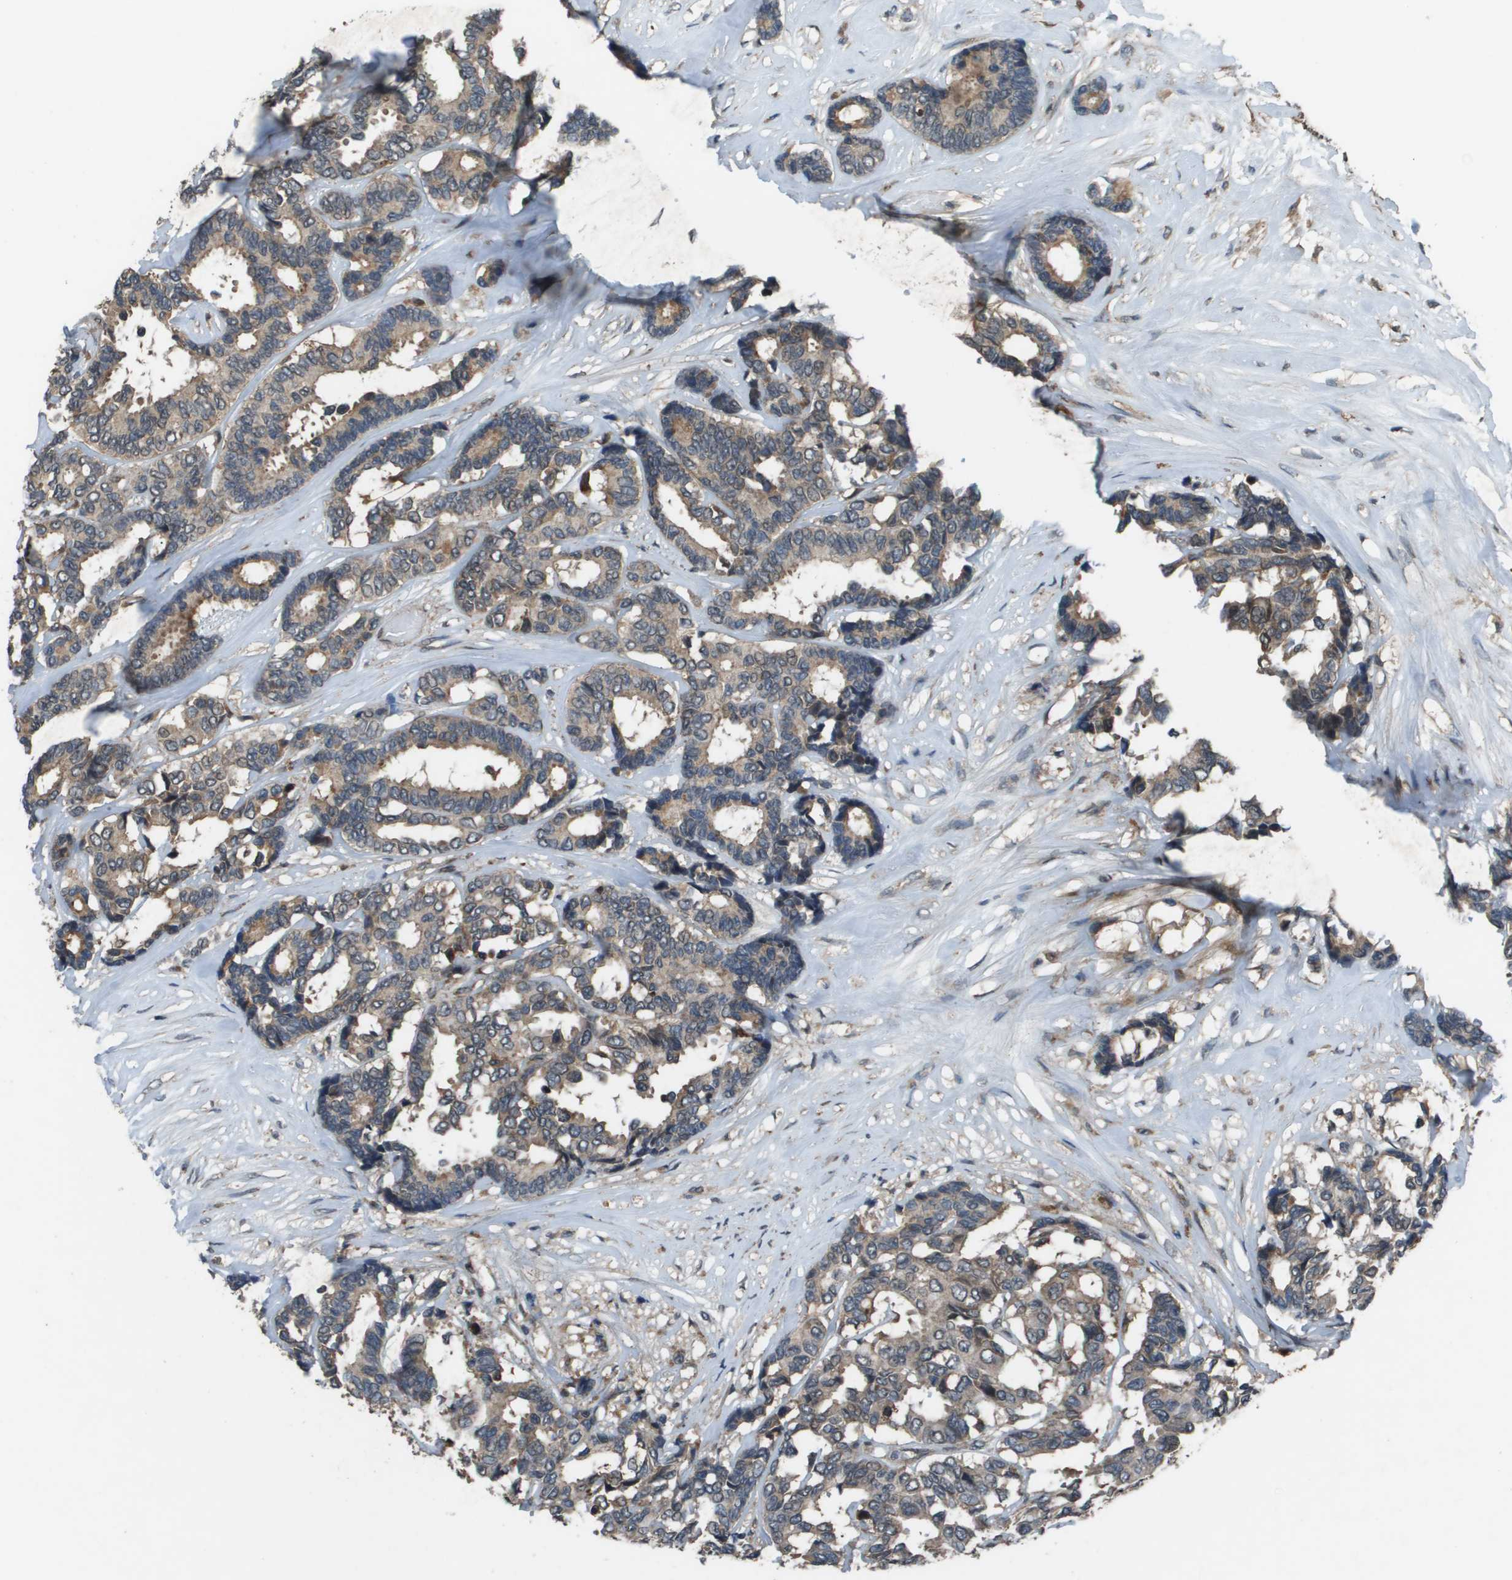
{"staining": {"intensity": "weak", "quantity": ">75%", "location": "cytoplasmic/membranous"}, "tissue": "breast cancer", "cell_type": "Tumor cells", "image_type": "cancer", "snomed": [{"axis": "morphology", "description": "Duct carcinoma"}, {"axis": "topography", "description": "Breast"}], "caption": "Infiltrating ductal carcinoma (breast) stained with IHC displays weak cytoplasmic/membranous expression in approximately >75% of tumor cells. The protein is shown in brown color, while the nuclei are stained blue.", "gene": "GOSR2", "patient": {"sex": "female", "age": 87}}